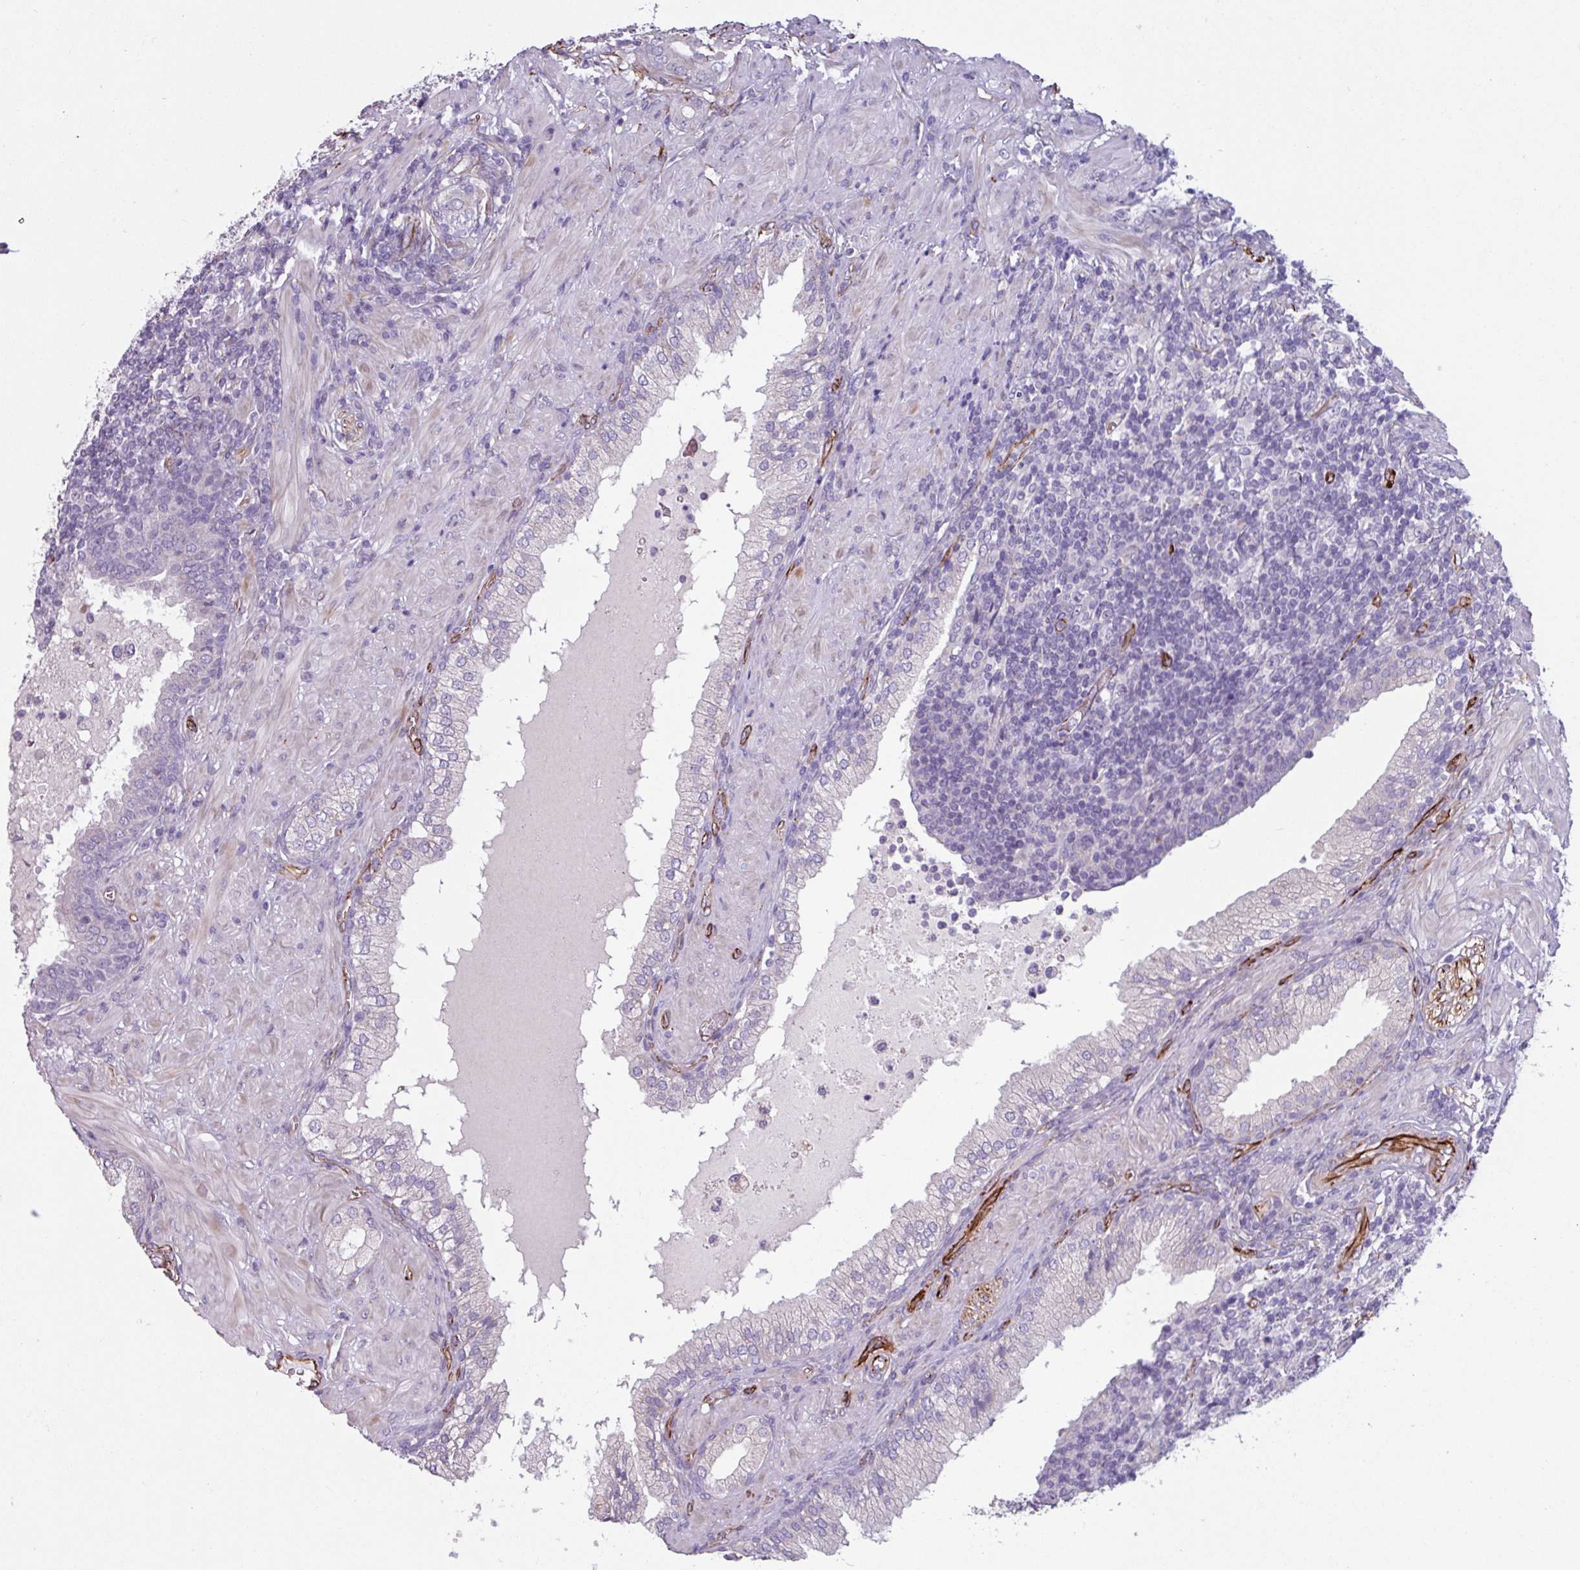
{"staining": {"intensity": "negative", "quantity": "none", "location": "none"}, "tissue": "prostate cancer", "cell_type": "Tumor cells", "image_type": "cancer", "snomed": [{"axis": "morphology", "description": "Adenocarcinoma, High grade"}, {"axis": "topography", "description": "Prostate"}], "caption": "Prostate high-grade adenocarcinoma was stained to show a protein in brown. There is no significant staining in tumor cells. Nuclei are stained in blue.", "gene": "BTD", "patient": {"sex": "male", "age": 55}}